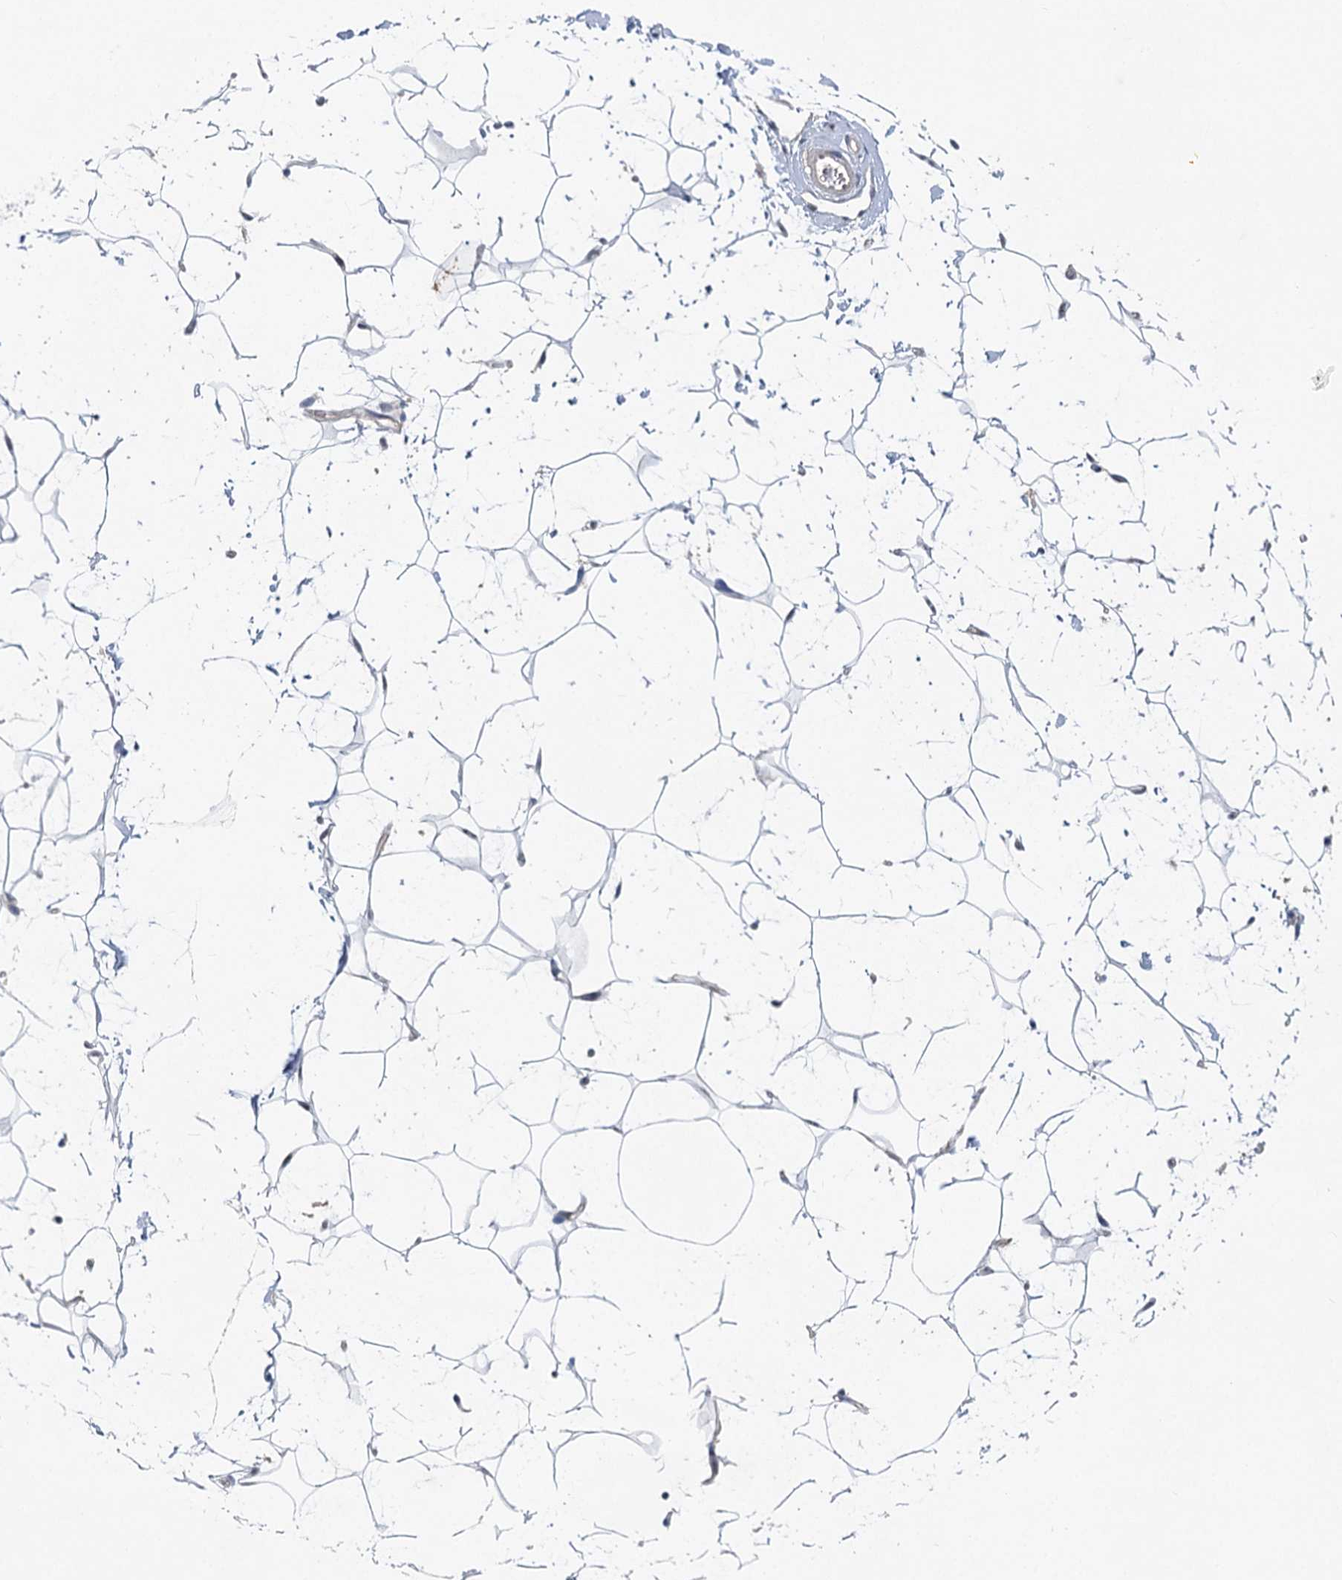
{"staining": {"intensity": "weak", "quantity": ">75%", "location": "cytoplasmic/membranous"}, "tissue": "adipose tissue", "cell_type": "Adipocytes", "image_type": "normal", "snomed": [{"axis": "morphology", "description": "Normal tissue, NOS"}, {"axis": "topography", "description": "Breast"}], "caption": "Adipose tissue stained with immunohistochemistry (IHC) displays weak cytoplasmic/membranous expression in approximately >75% of adipocytes.", "gene": "CDC42SE2", "patient": {"sex": "female", "age": 26}}